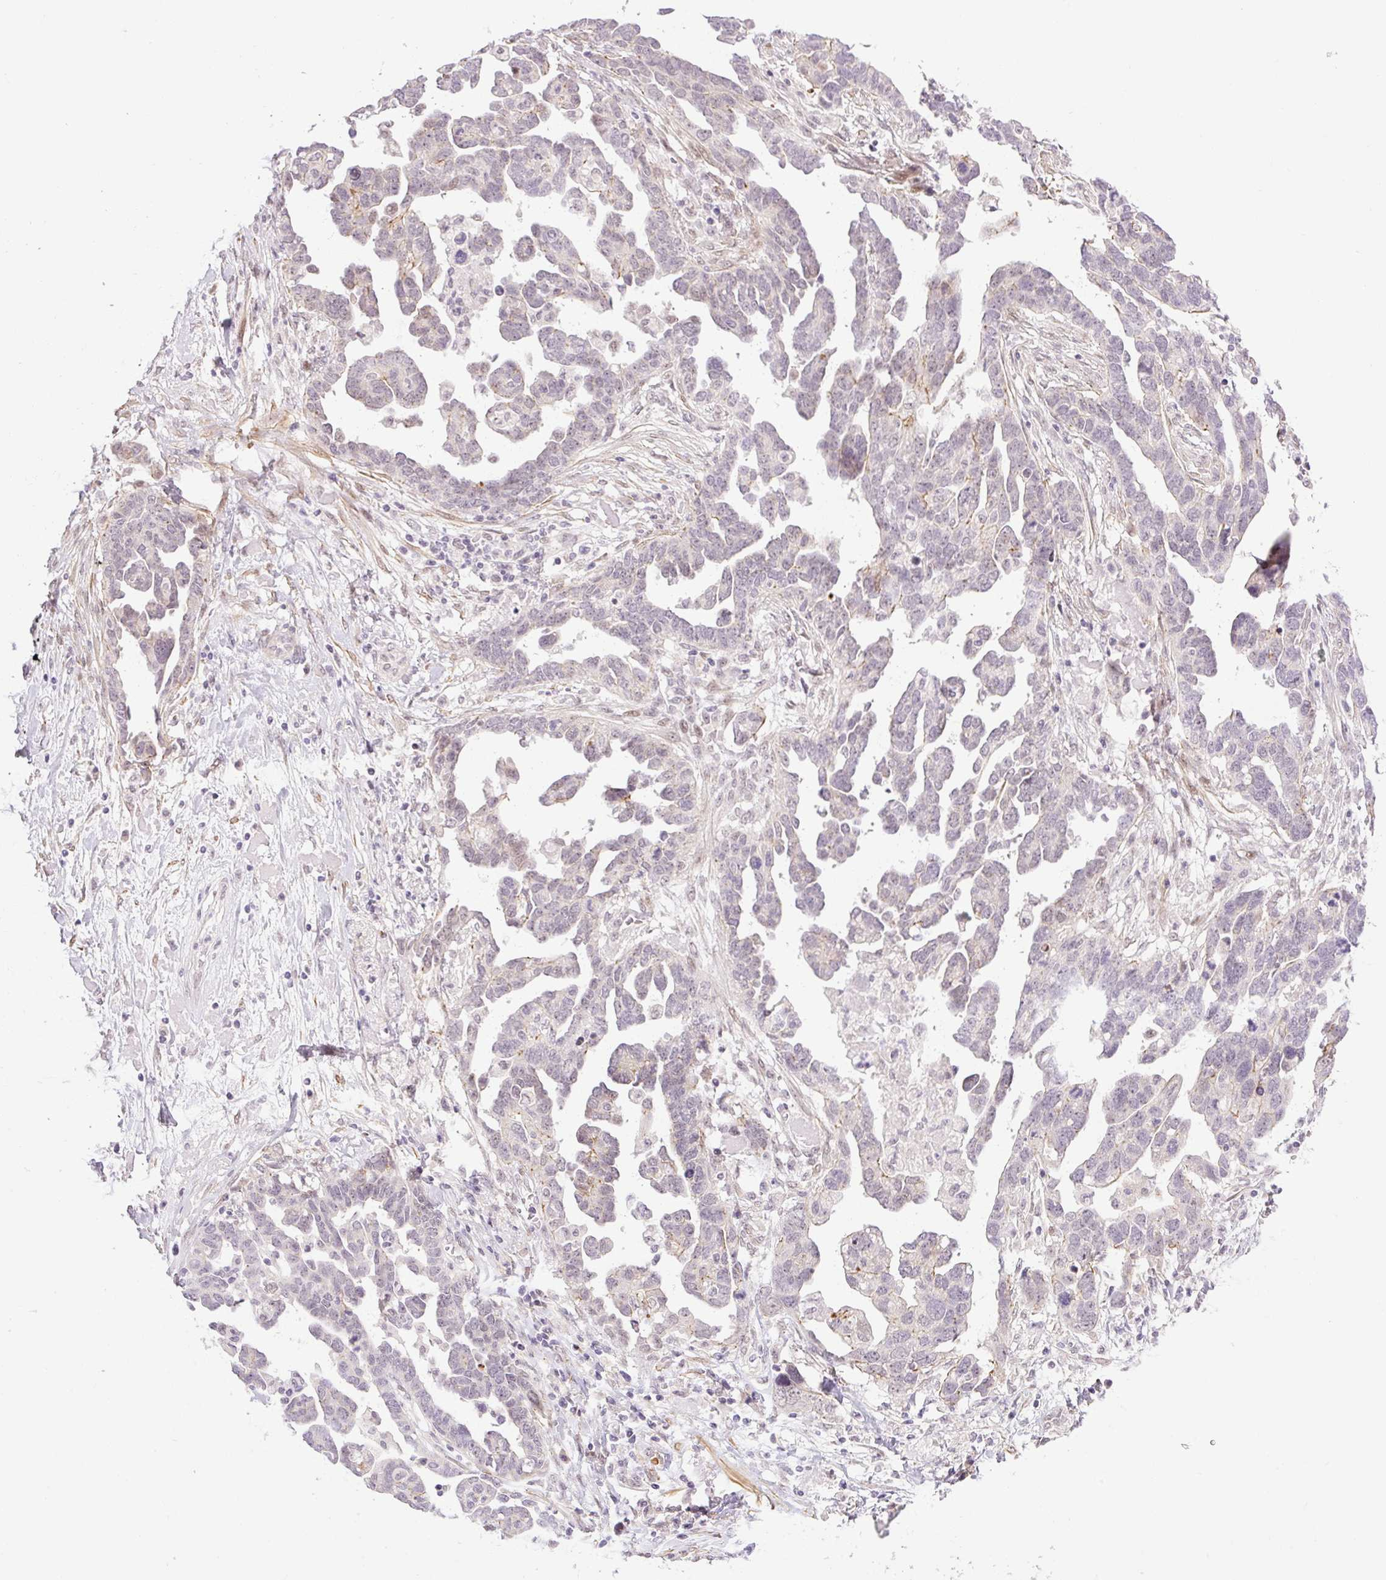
{"staining": {"intensity": "weak", "quantity": "<25%", "location": "cytoplasmic/membranous"}, "tissue": "ovarian cancer", "cell_type": "Tumor cells", "image_type": "cancer", "snomed": [{"axis": "morphology", "description": "Cystadenocarcinoma, serous, NOS"}, {"axis": "topography", "description": "Ovary"}], "caption": "This is a photomicrograph of immunohistochemistry staining of ovarian cancer, which shows no expression in tumor cells. (DAB immunohistochemistry, high magnification).", "gene": "ICE1", "patient": {"sex": "female", "age": 54}}